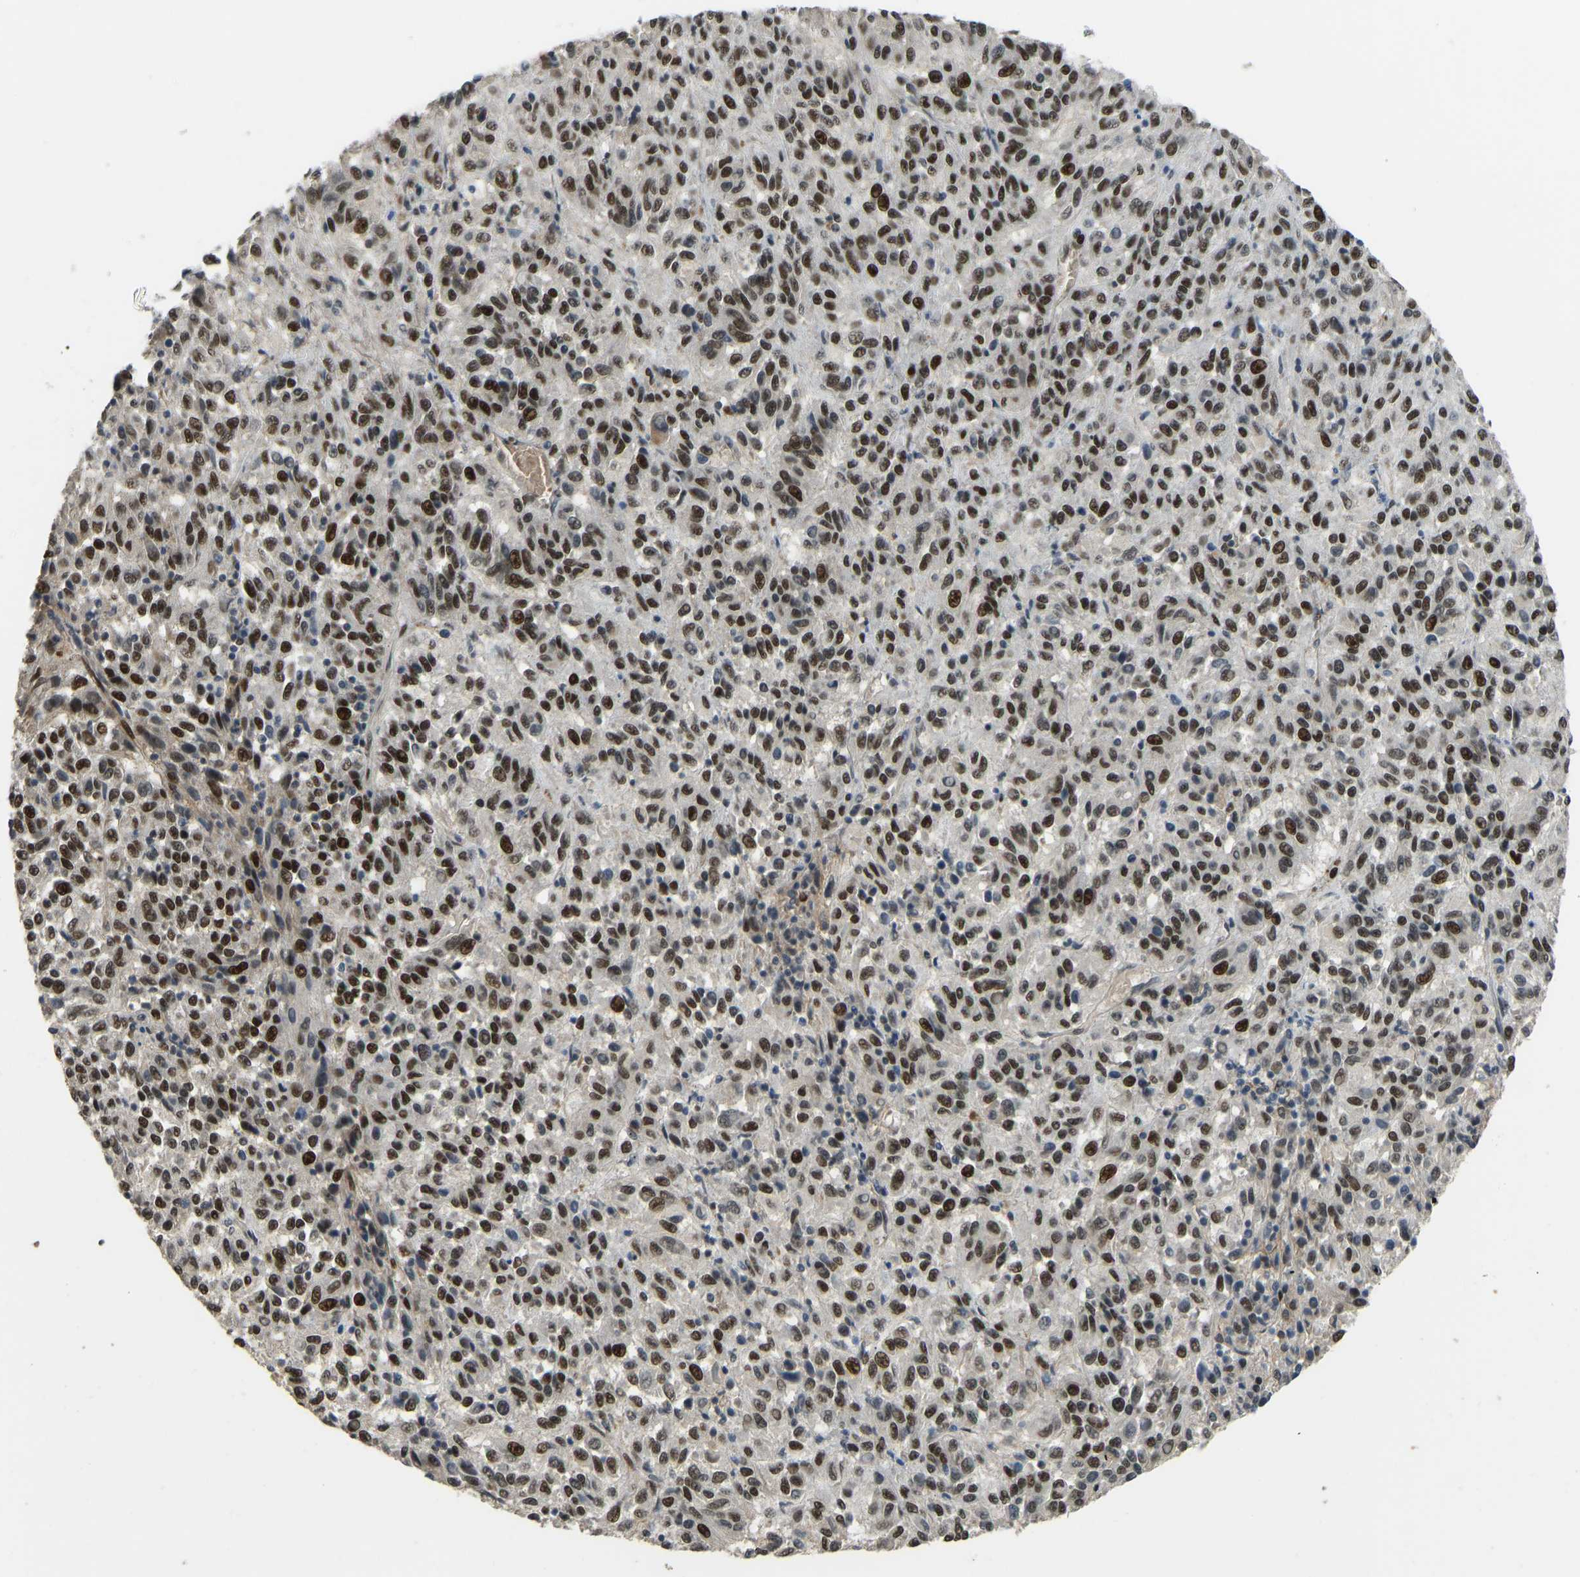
{"staining": {"intensity": "strong", "quantity": ">75%", "location": "nuclear"}, "tissue": "melanoma", "cell_type": "Tumor cells", "image_type": "cancer", "snomed": [{"axis": "morphology", "description": "Malignant melanoma, Metastatic site"}, {"axis": "topography", "description": "Lung"}], "caption": "Malignant melanoma (metastatic site) stained with a brown dye demonstrates strong nuclear positive expression in about >75% of tumor cells.", "gene": "FOXK1", "patient": {"sex": "male", "age": 64}}